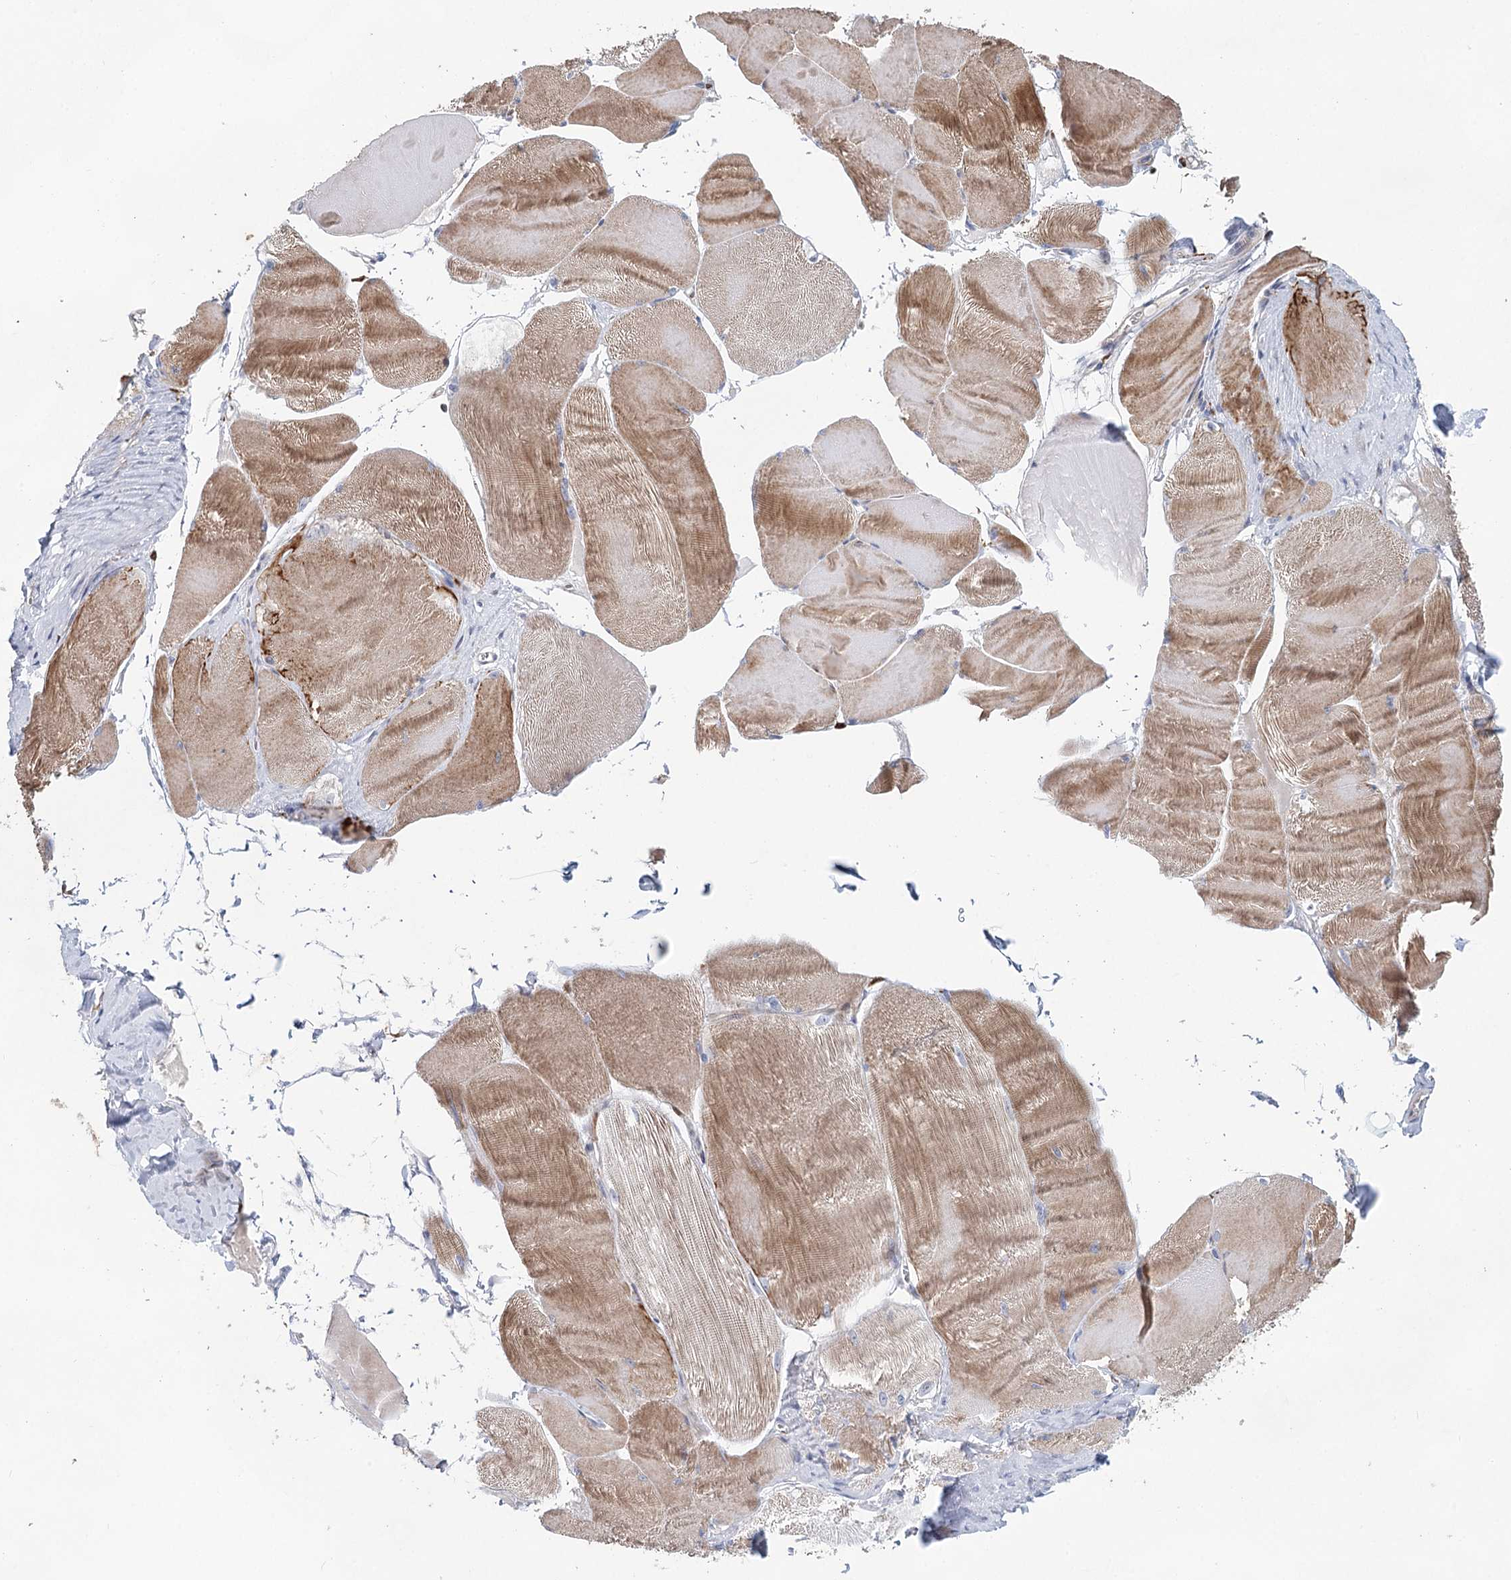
{"staining": {"intensity": "moderate", "quantity": ">75%", "location": "cytoplasmic/membranous"}, "tissue": "skeletal muscle", "cell_type": "Myocytes", "image_type": "normal", "snomed": [{"axis": "morphology", "description": "Normal tissue, NOS"}, {"axis": "morphology", "description": "Basal cell carcinoma"}, {"axis": "topography", "description": "Skeletal muscle"}], "caption": "Moderate cytoplasmic/membranous expression for a protein is identified in approximately >75% of myocytes of unremarkable skeletal muscle using immunohistochemistry (IHC).", "gene": "SLC19A3", "patient": {"sex": "female", "age": 64}}